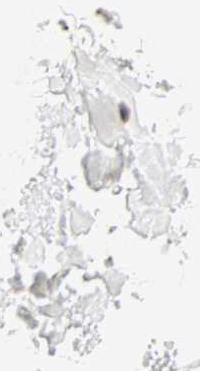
{"staining": {"intensity": "strong", "quantity": "25%-75%", "location": "cytoplasmic/membranous,nuclear"}, "tissue": "adipose tissue", "cell_type": "Adipocytes", "image_type": "normal", "snomed": [{"axis": "morphology", "description": "Normal tissue, NOS"}, {"axis": "topography", "description": "Soft tissue"}], "caption": "Strong cytoplasmic/membranous,nuclear protein expression is seen in about 25%-75% of adipocytes in adipose tissue. Ihc stains the protein of interest in brown and the nuclei are stained blue.", "gene": "DRG2", "patient": {"sex": "male", "age": 72}}